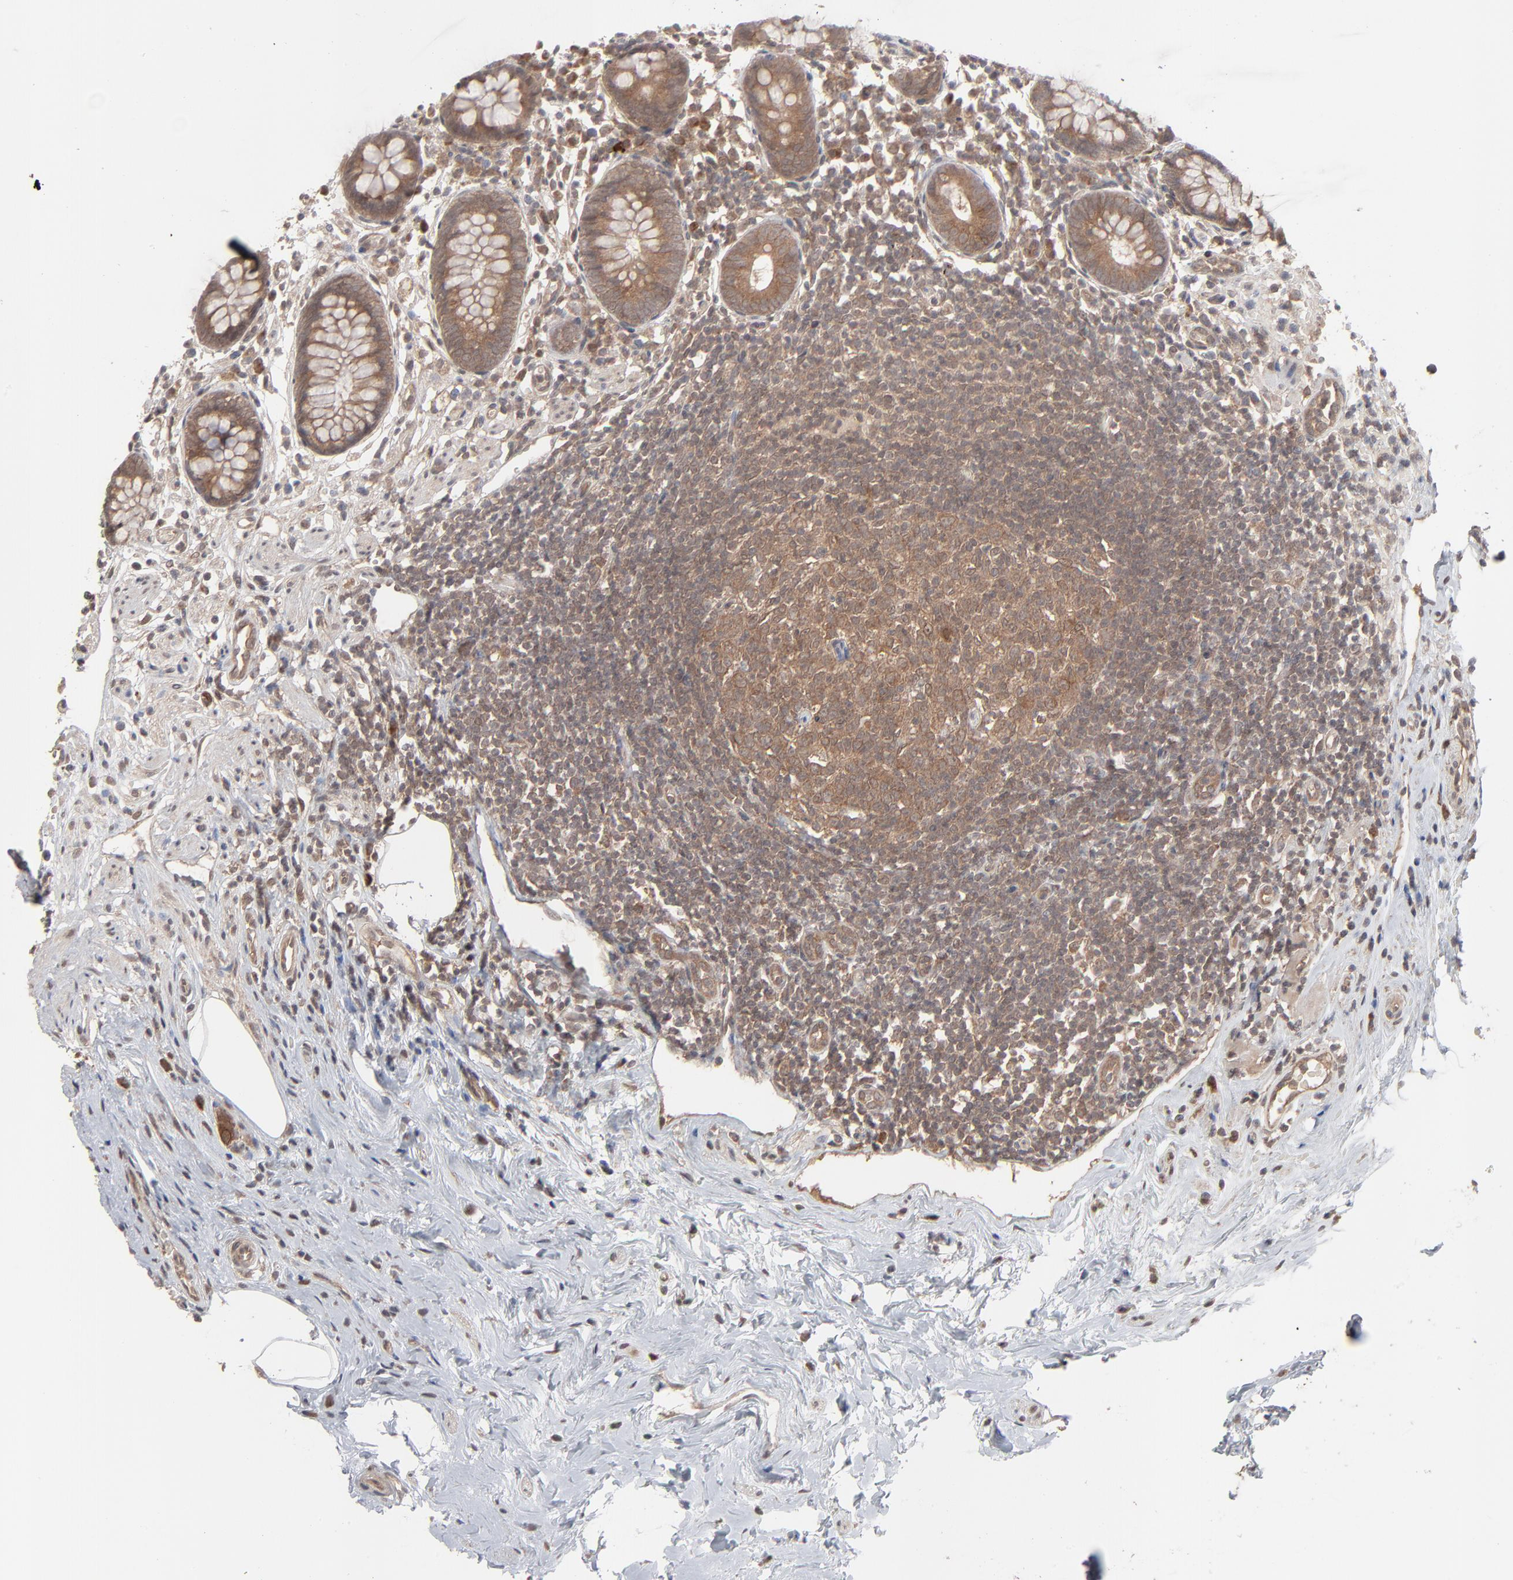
{"staining": {"intensity": "moderate", "quantity": ">75%", "location": "cytoplasmic/membranous,nuclear"}, "tissue": "appendix", "cell_type": "Glandular cells", "image_type": "normal", "snomed": [{"axis": "morphology", "description": "Normal tissue, NOS"}, {"axis": "topography", "description": "Appendix"}], "caption": "IHC micrograph of benign appendix stained for a protein (brown), which reveals medium levels of moderate cytoplasmic/membranous,nuclear positivity in about >75% of glandular cells.", "gene": "SCFD1", "patient": {"sex": "male", "age": 38}}